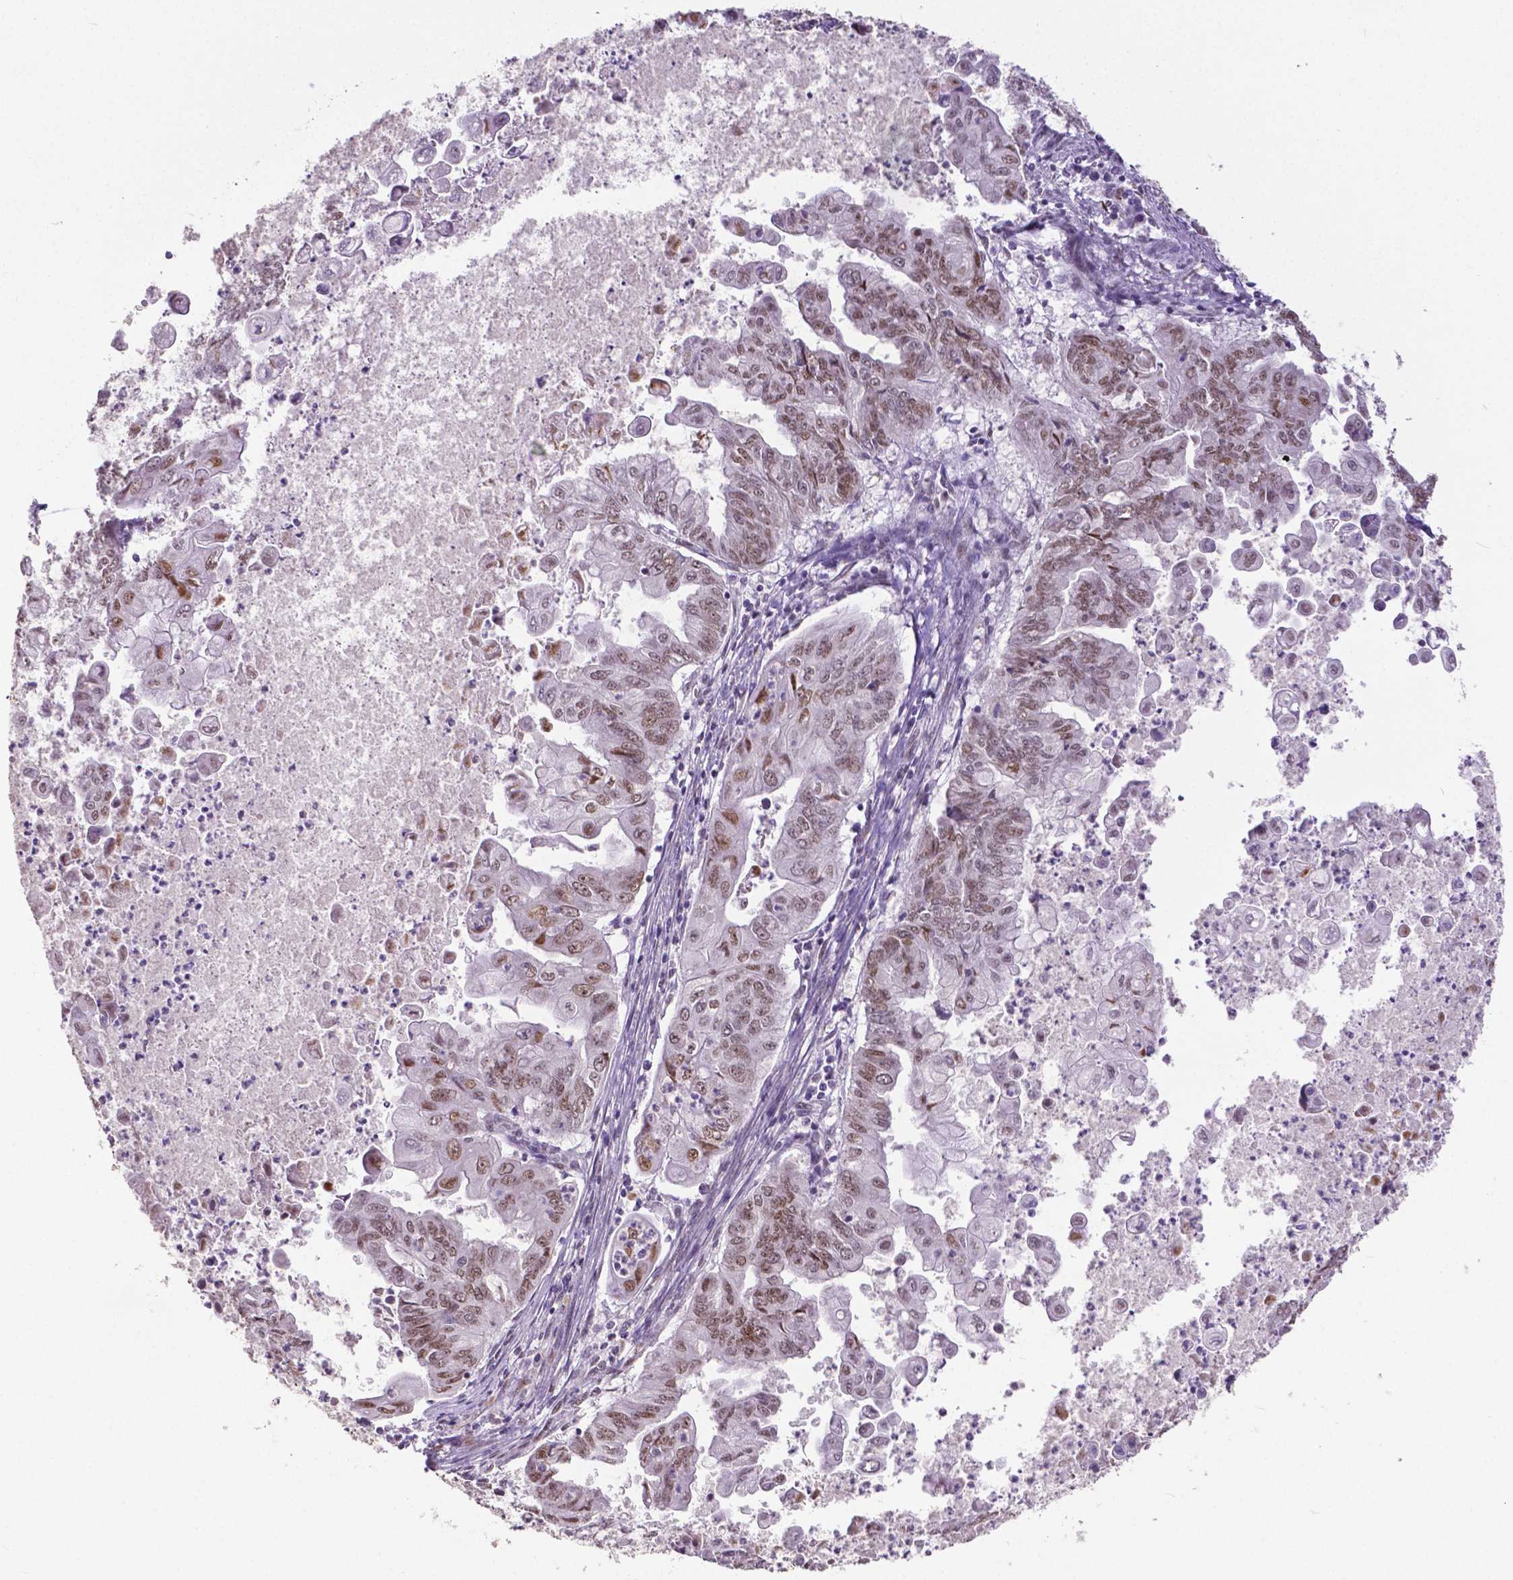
{"staining": {"intensity": "moderate", "quantity": ">75%", "location": "nuclear"}, "tissue": "stomach cancer", "cell_type": "Tumor cells", "image_type": "cancer", "snomed": [{"axis": "morphology", "description": "Adenocarcinoma, NOS"}, {"axis": "topography", "description": "Stomach, upper"}], "caption": "DAB (3,3'-diaminobenzidine) immunohistochemical staining of human adenocarcinoma (stomach) displays moderate nuclear protein positivity in approximately >75% of tumor cells. (IHC, brightfield microscopy, high magnification).", "gene": "ATRX", "patient": {"sex": "male", "age": 80}}